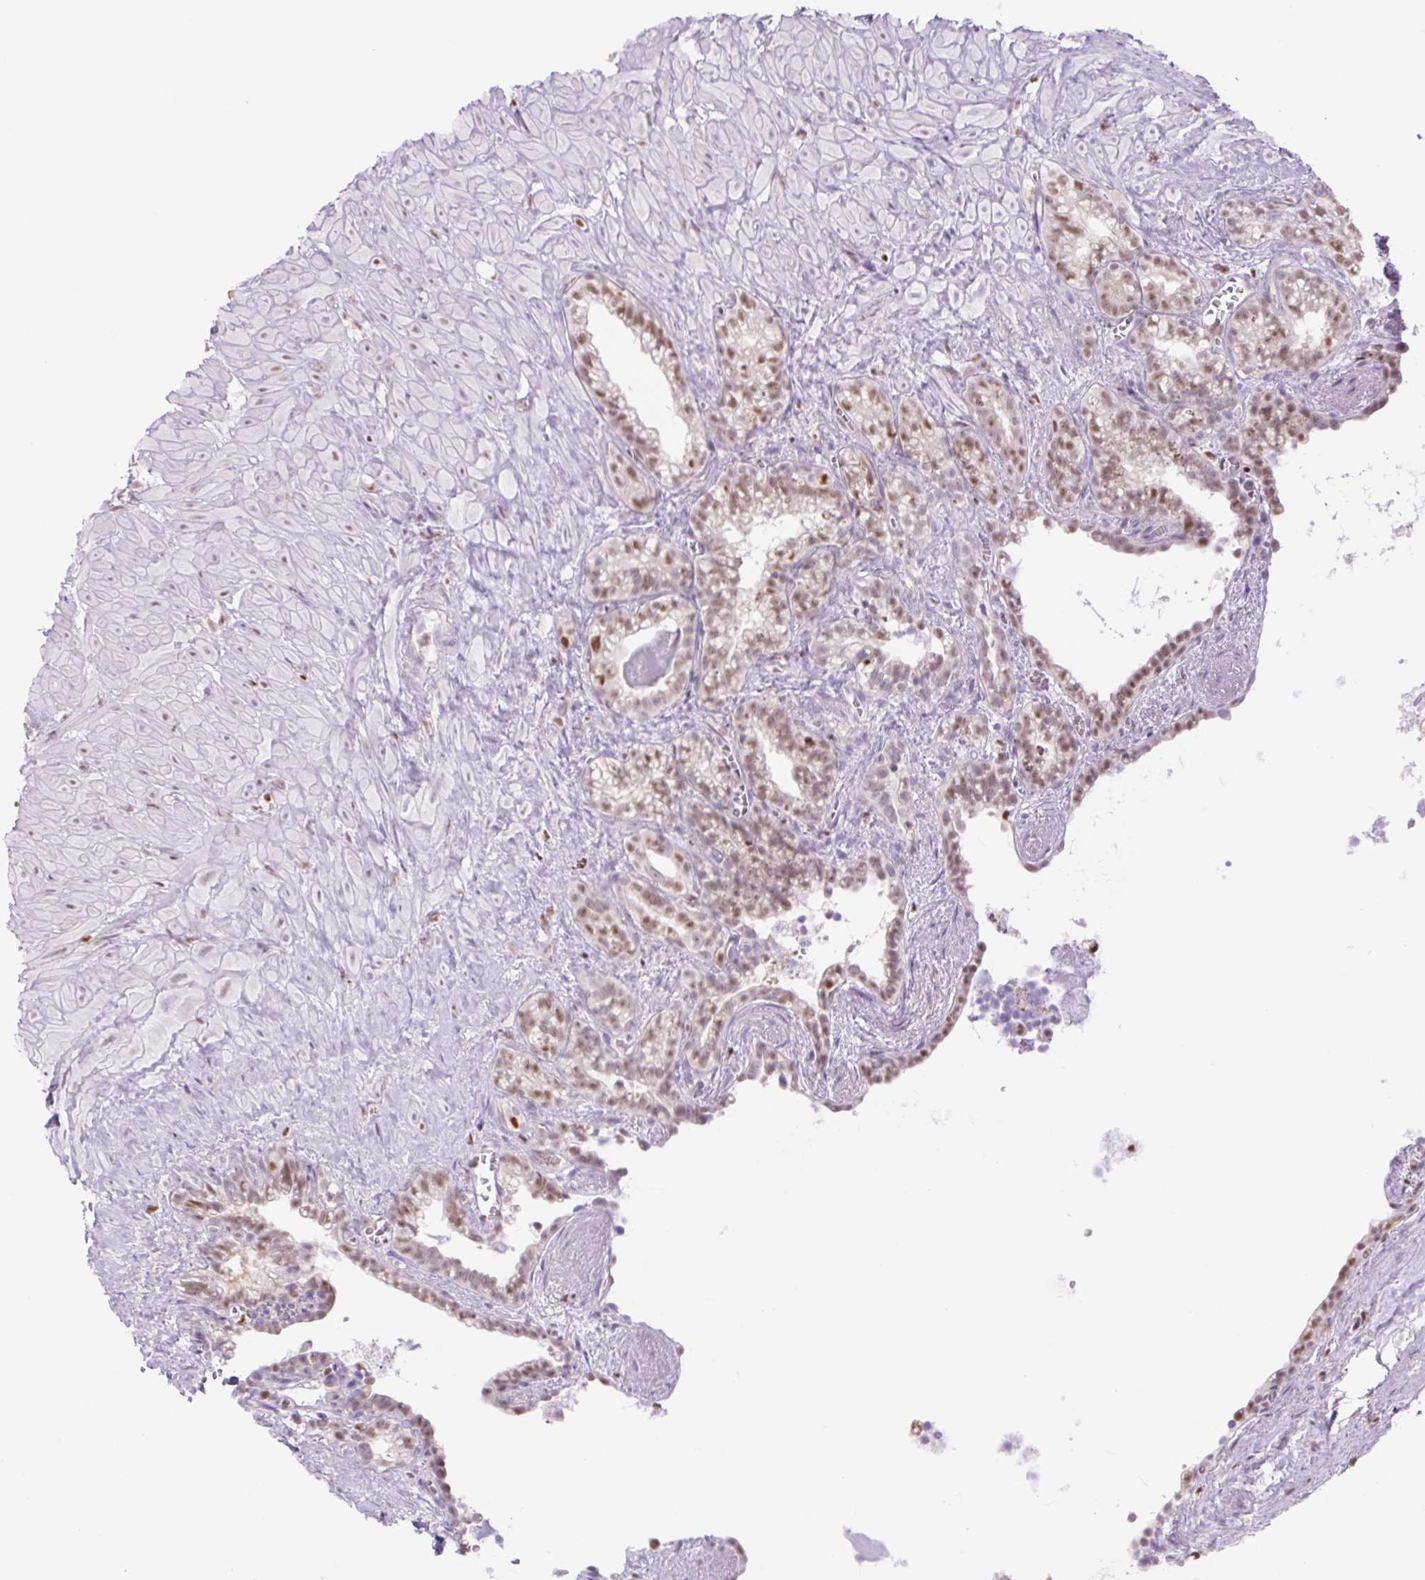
{"staining": {"intensity": "moderate", "quantity": "25%-75%", "location": "nuclear"}, "tissue": "seminal vesicle", "cell_type": "Glandular cells", "image_type": "normal", "snomed": [{"axis": "morphology", "description": "Normal tissue, NOS"}, {"axis": "topography", "description": "Seminal veicle"}], "caption": "The micrograph reveals immunohistochemical staining of normal seminal vesicle. There is moderate nuclear staining is seen in approximately 25%-75% of glandular cells.", "gene": "TLE3", "patient": {"sex": "male", "age": 76}}